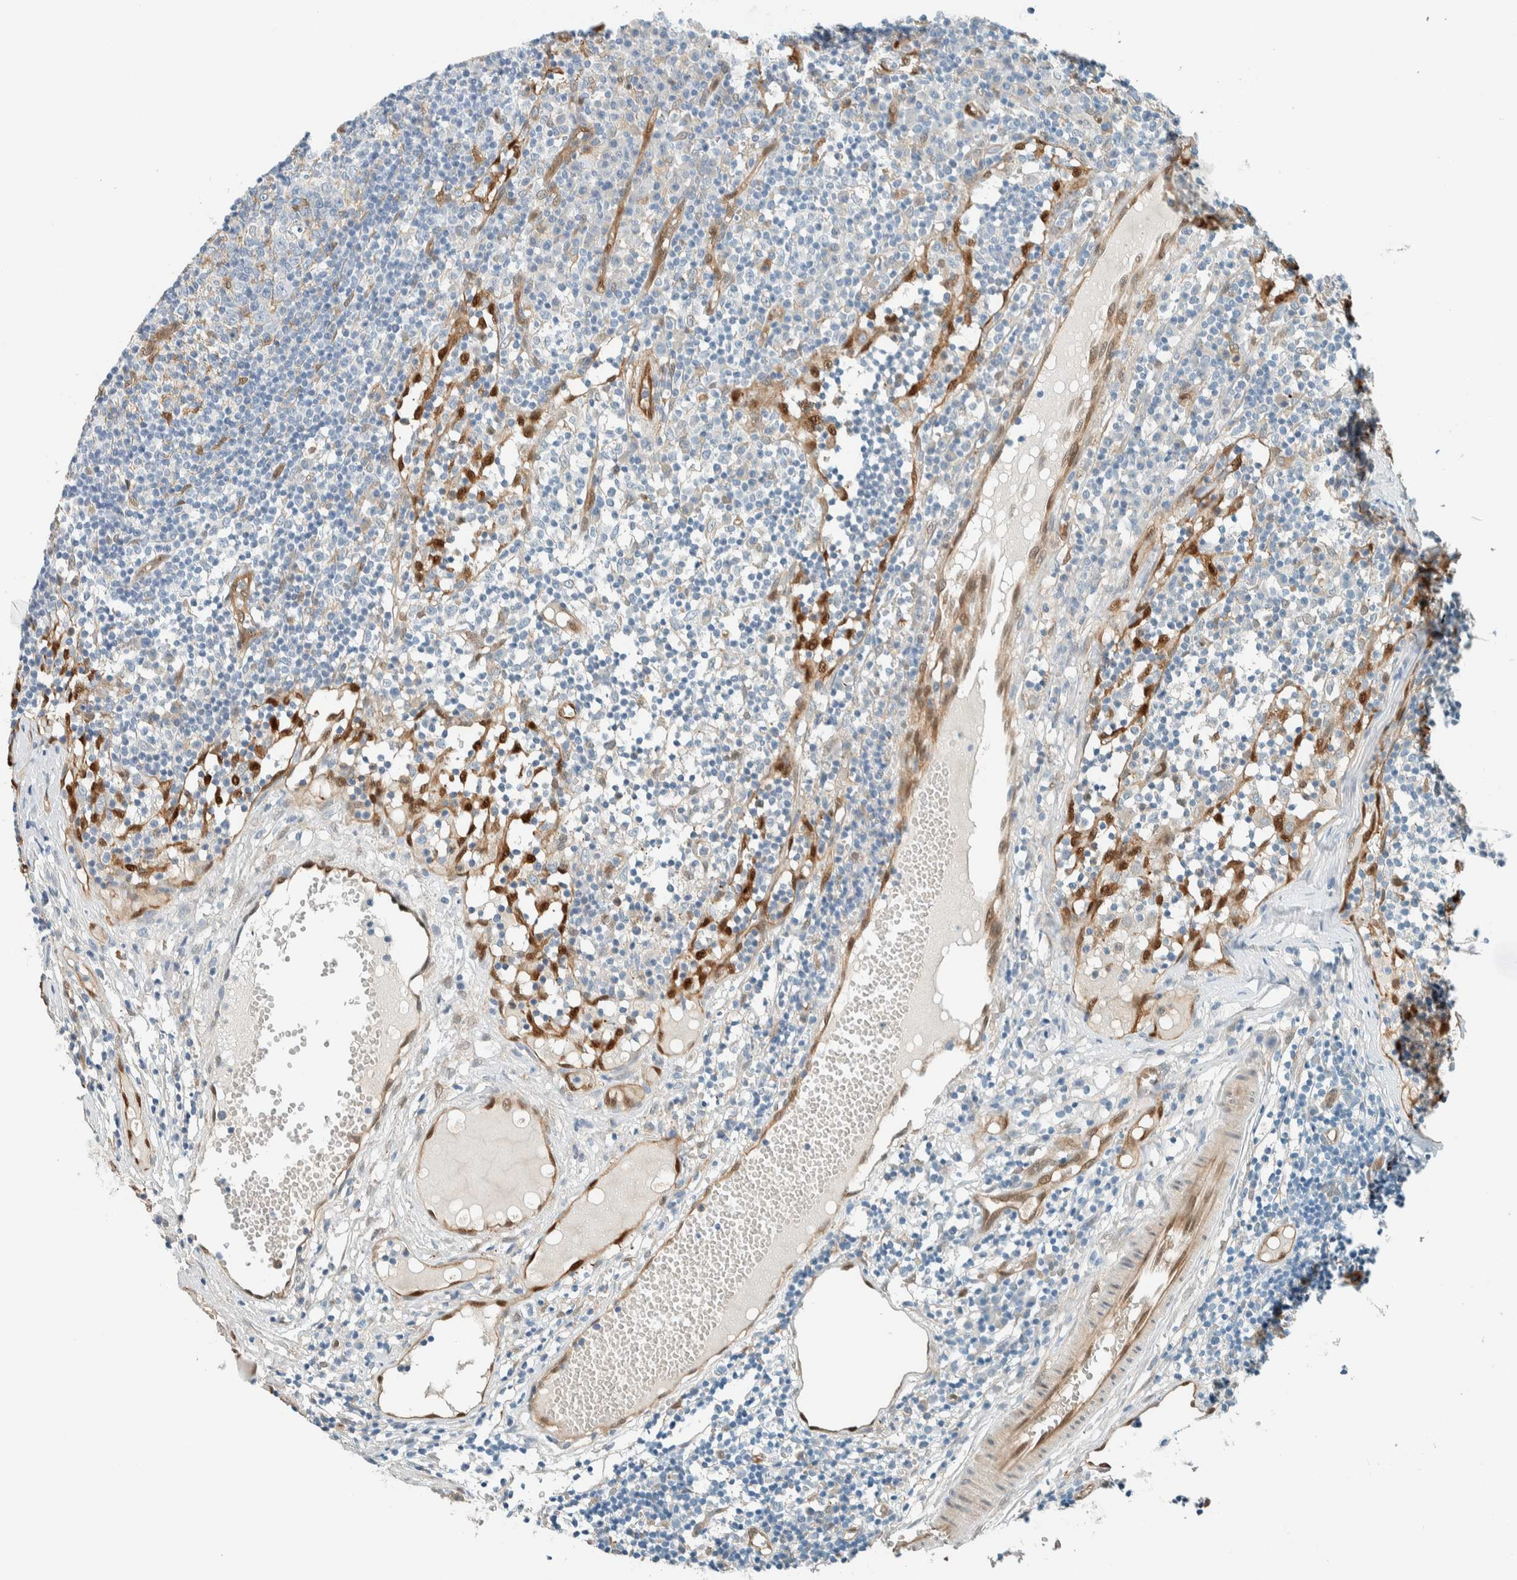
{"staining": {"intensity": "negative", "quantity": "none", "location": "none"}, "tissue": "lymph node", "cell_type": "Germinal center cells", "image_type": "normal", "snomed": [{"axis": "morphology", "description": "Normal tissue, NOS"}, {"axis": "morphology", "description": "Inflammation, NOS"}, {"axis": "topography", "description": "Lymph node"}], "caption": "This is an immunohistochemistry image of benign human lymph node. There is no expression in germinal center cells.", "gene": "NXN", "patient": {"sex": "male", "age": 55}}